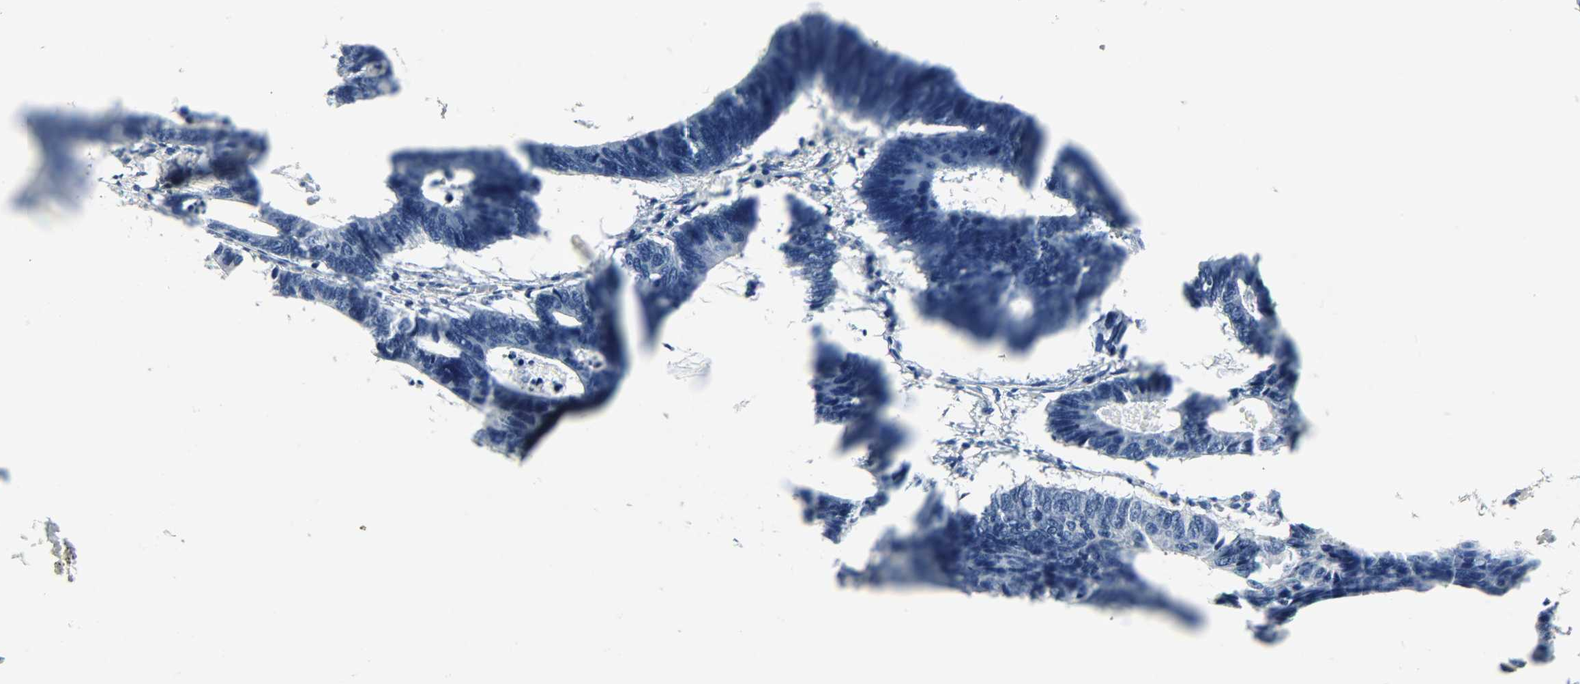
{"staining": {"intensity": "negative", "quantity": "none", "location": "none"}, "tissue": "colorectal cancer", "cell_type": "Tumor cells", "image_type": "cancer", "snomed": [{"axis": "morphology", "description": "Adenocarcinoma, NOS"}, {"axis": "topography", "description": "Colon"}], "caption": "A micrograph of human colorectal cancer is negative for staining in tumor cells. (DAB (3,3'-diaminobenzidine) immunohistochemistry with hematoxylin counter stain).", "gene": "HELLS", "patient": {"sex": "female", "age": 55}}